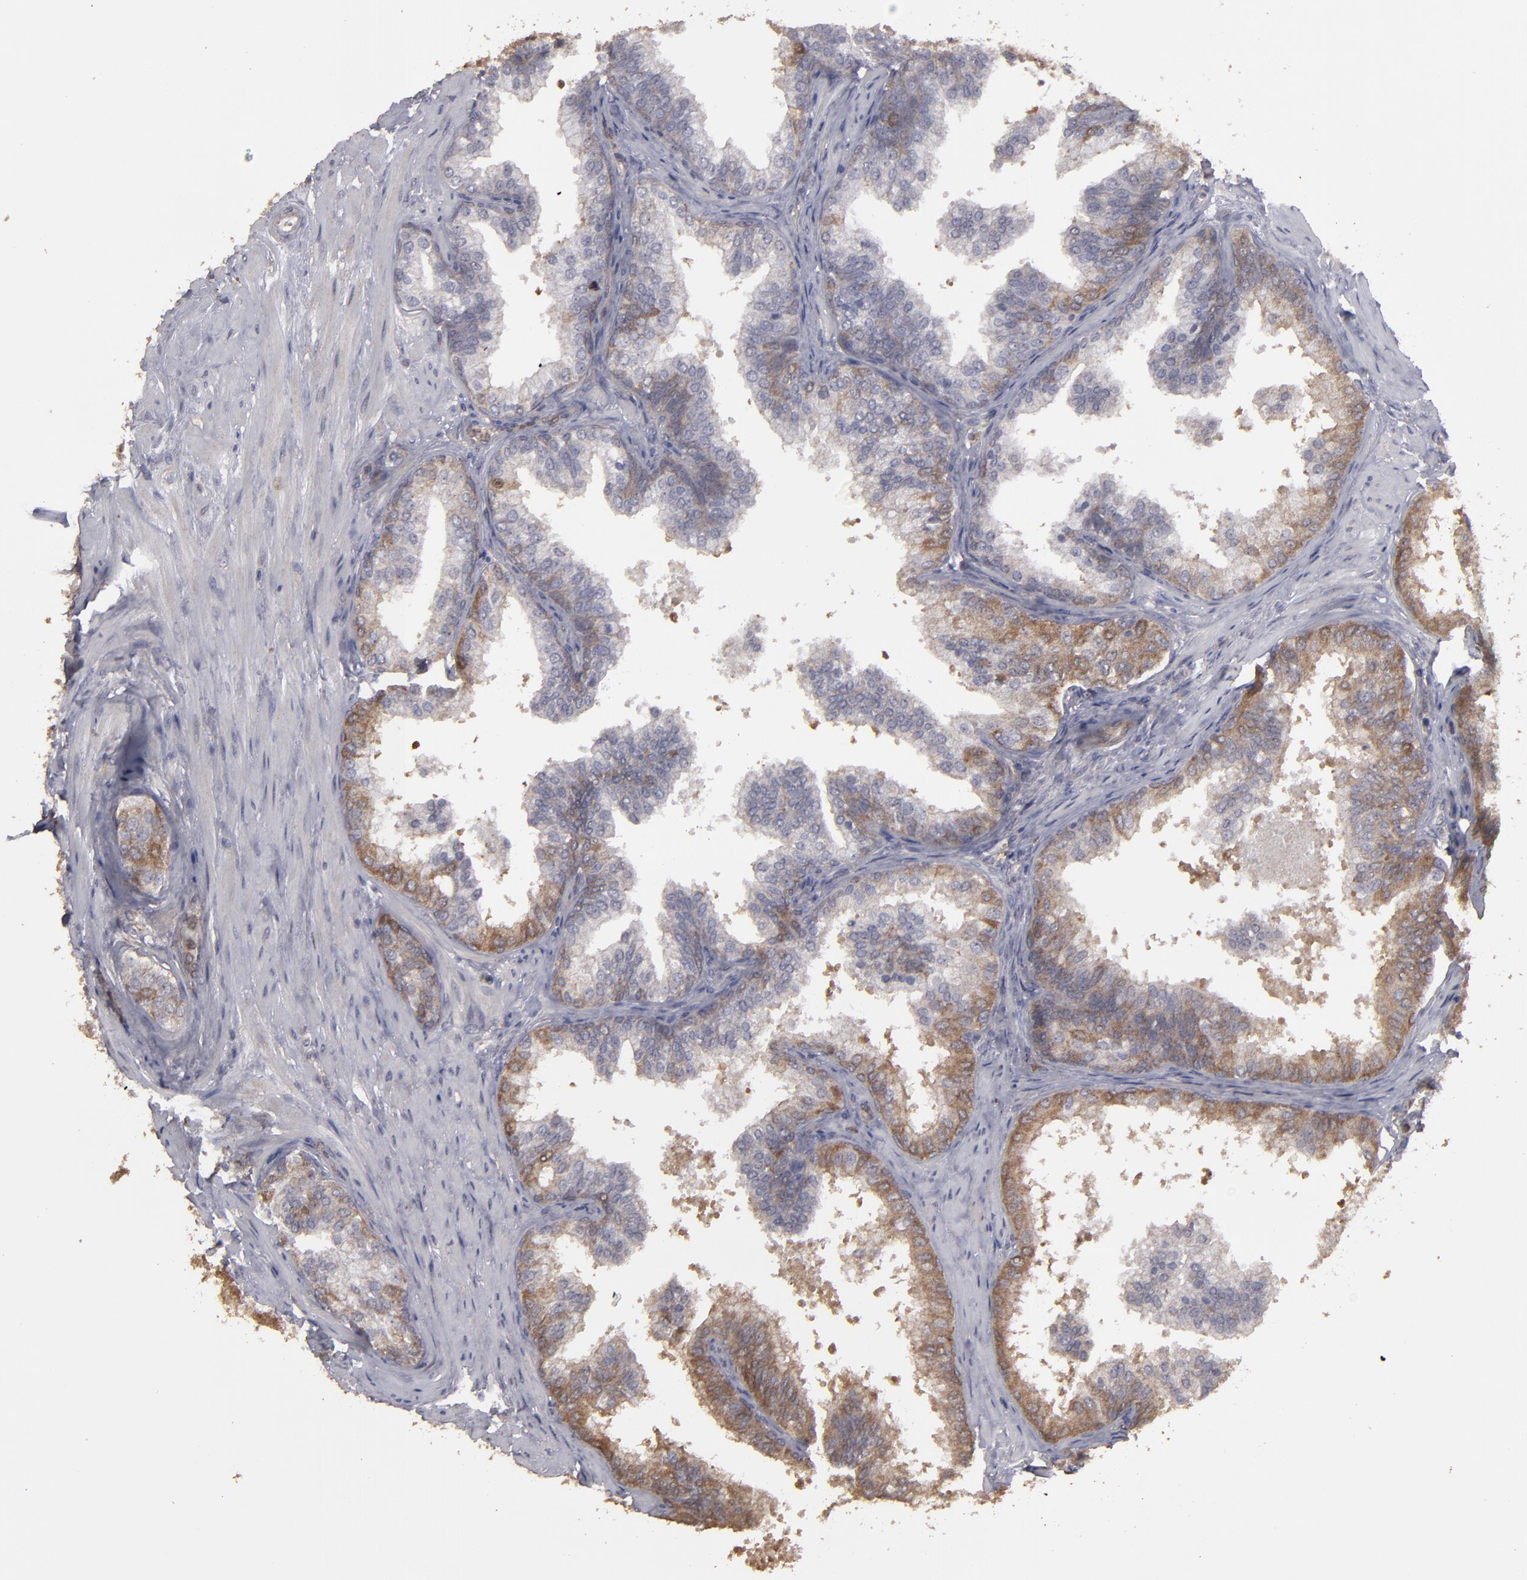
{"staining": {"intensity": "moderate", "quantity": "25%-75%", "location": "cytoplasmic/membranous"}, "tissue": "prostate", "cell_type": "Glandular cells", "image_type": "normal", "snomed": [{"axis": "morphology", "description": "Normal tissue, NOS"}, {"axis": "topography", "description": "Prostate"}], "caption": "A brown stain highlights moderate cytoplasmic/membranous positivity of a protein in glandular cells of benign prostate.", "gene": "CD55", "patient": {"sex": "male", "age": 60}}